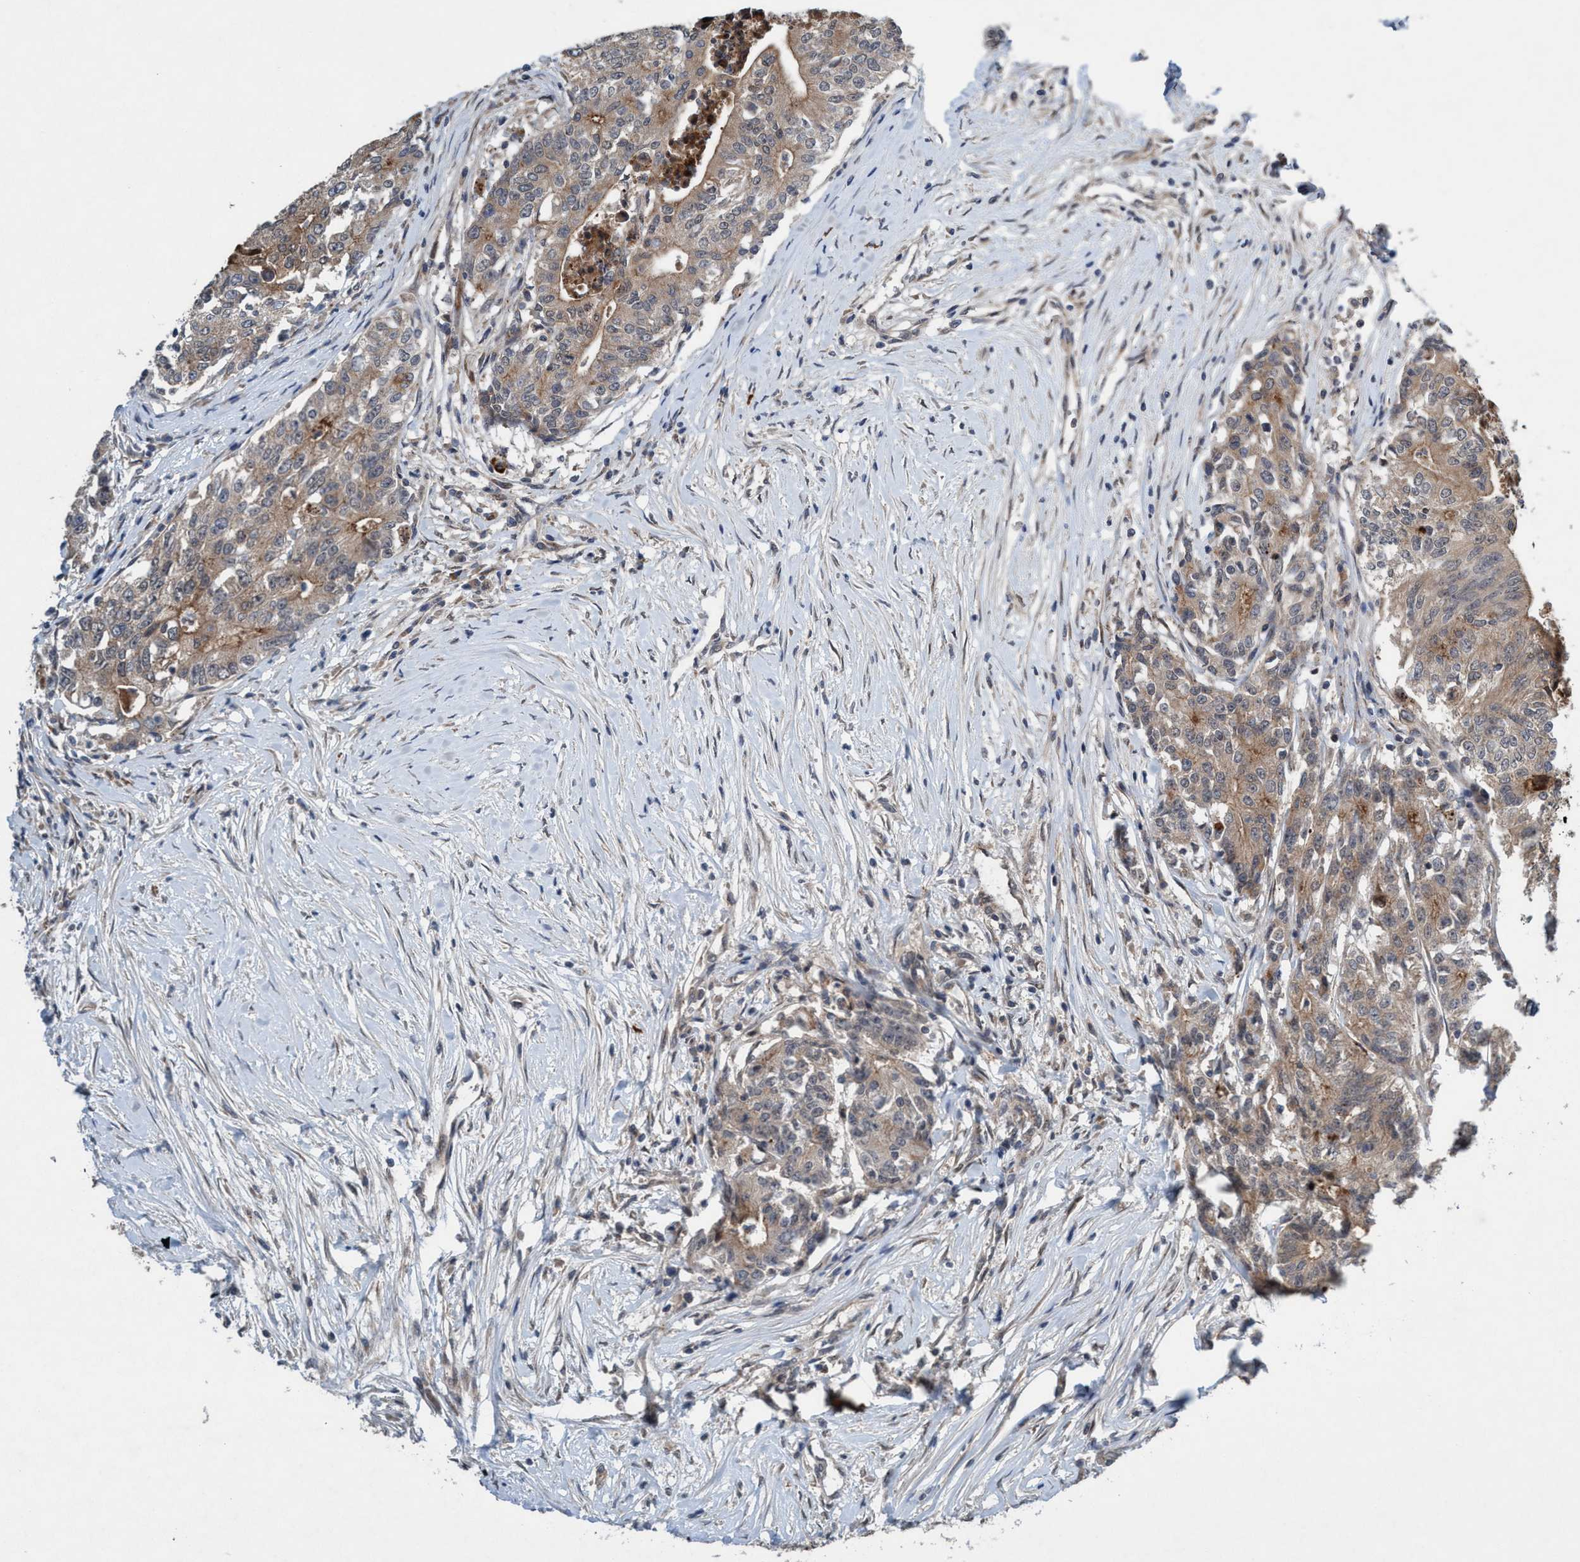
{"staining": {"intensity": "weak", "quantity": ">75%", "location": "cytoplasmic/membranous"}, "tissue": "colorectal cancer", "cell_type": "Tumor cells", "image_type": "cancer", "snomed": [{"axis": "morphology", "description": "Adenocarcinoma, NOS"}, {"axis": "topography", "description": "Colon"}], "caption": "Protein analysis of colorectal cancer (adenocarcinoma) tissue reveals weak cytoplasmic/membranous staining in about >75% of tumor cells.", "gene": "TRIM65", "patient": {"sex": "female", "age": 77}}